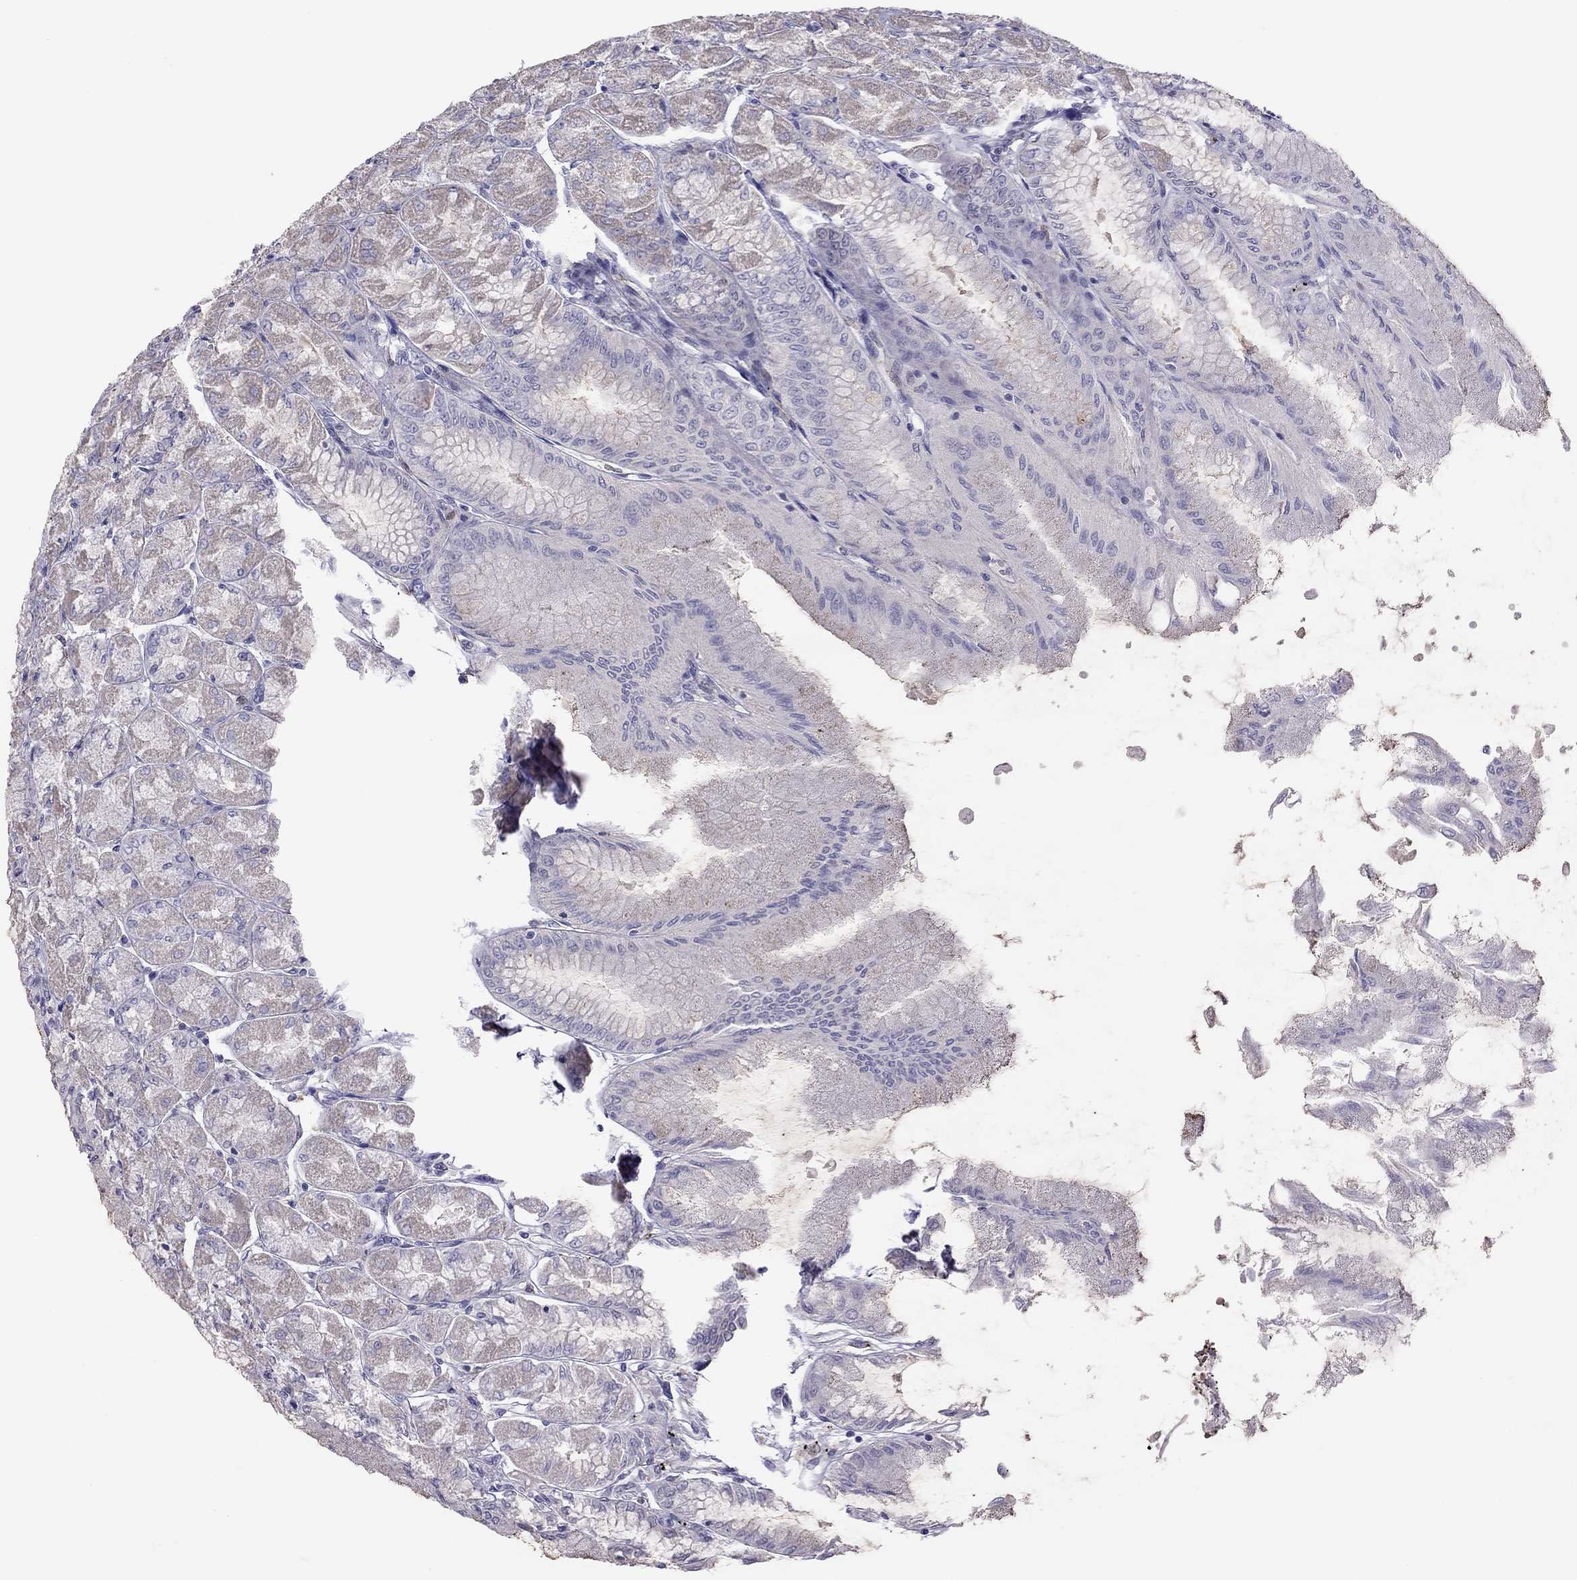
{"staining": {"intensity": "weak", "quantity": "<25%", "location": "cytoplasmic/membranous"}, "tissue": "stomach", "cell_type": "Glandular cells", "image_type": "normal", "snomed": [{"axis": "morphology", "description": "Normal tissue, NOS"}, {"axis": "topography", "description": "Stomach, upper"}], "caption": "High power microscopy micrograph of an immunohistochemistry histopathology image of normal stomach, revealing no significant staining in glandular cells.", "gene": "PPP1R3A", "patient": {"sex": "male", "age": 60}}